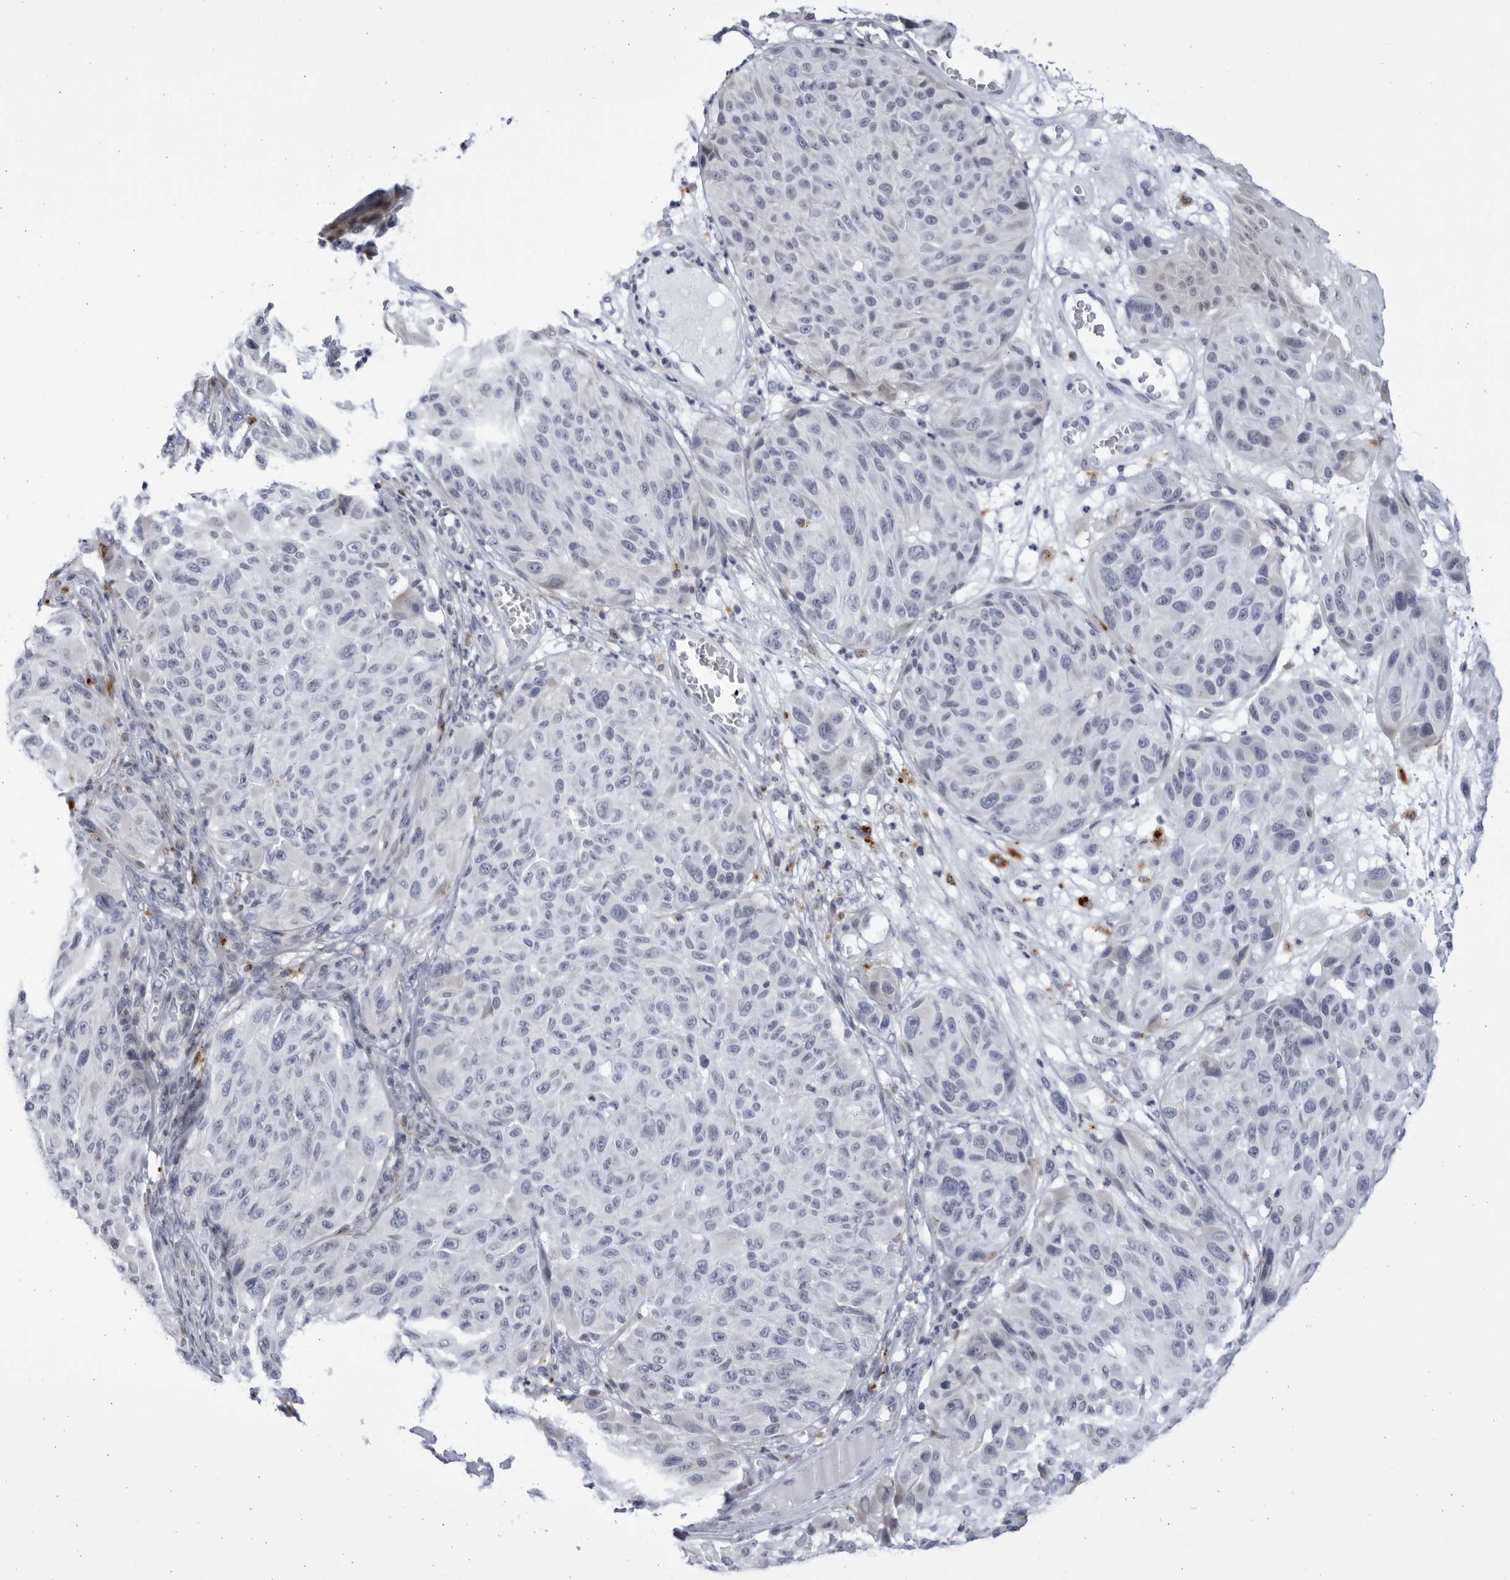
{"staining": {"intensity": "negative", "quantity": "none", "location": "none"}, "tissue": "melanoma", "cell_type": "Tumor cells", "image_type": "cancer", "snomed": [{"axis": "morphology", "description": "Malignant melanoma, NOS"}, {"axis": "topography", "description": "Skin"}], "caption": "An image of human malignant melanoma is negative for staining in tumor cells.", "gene": "CCDC181", "patient": {"sex": "male", "age": 83}}